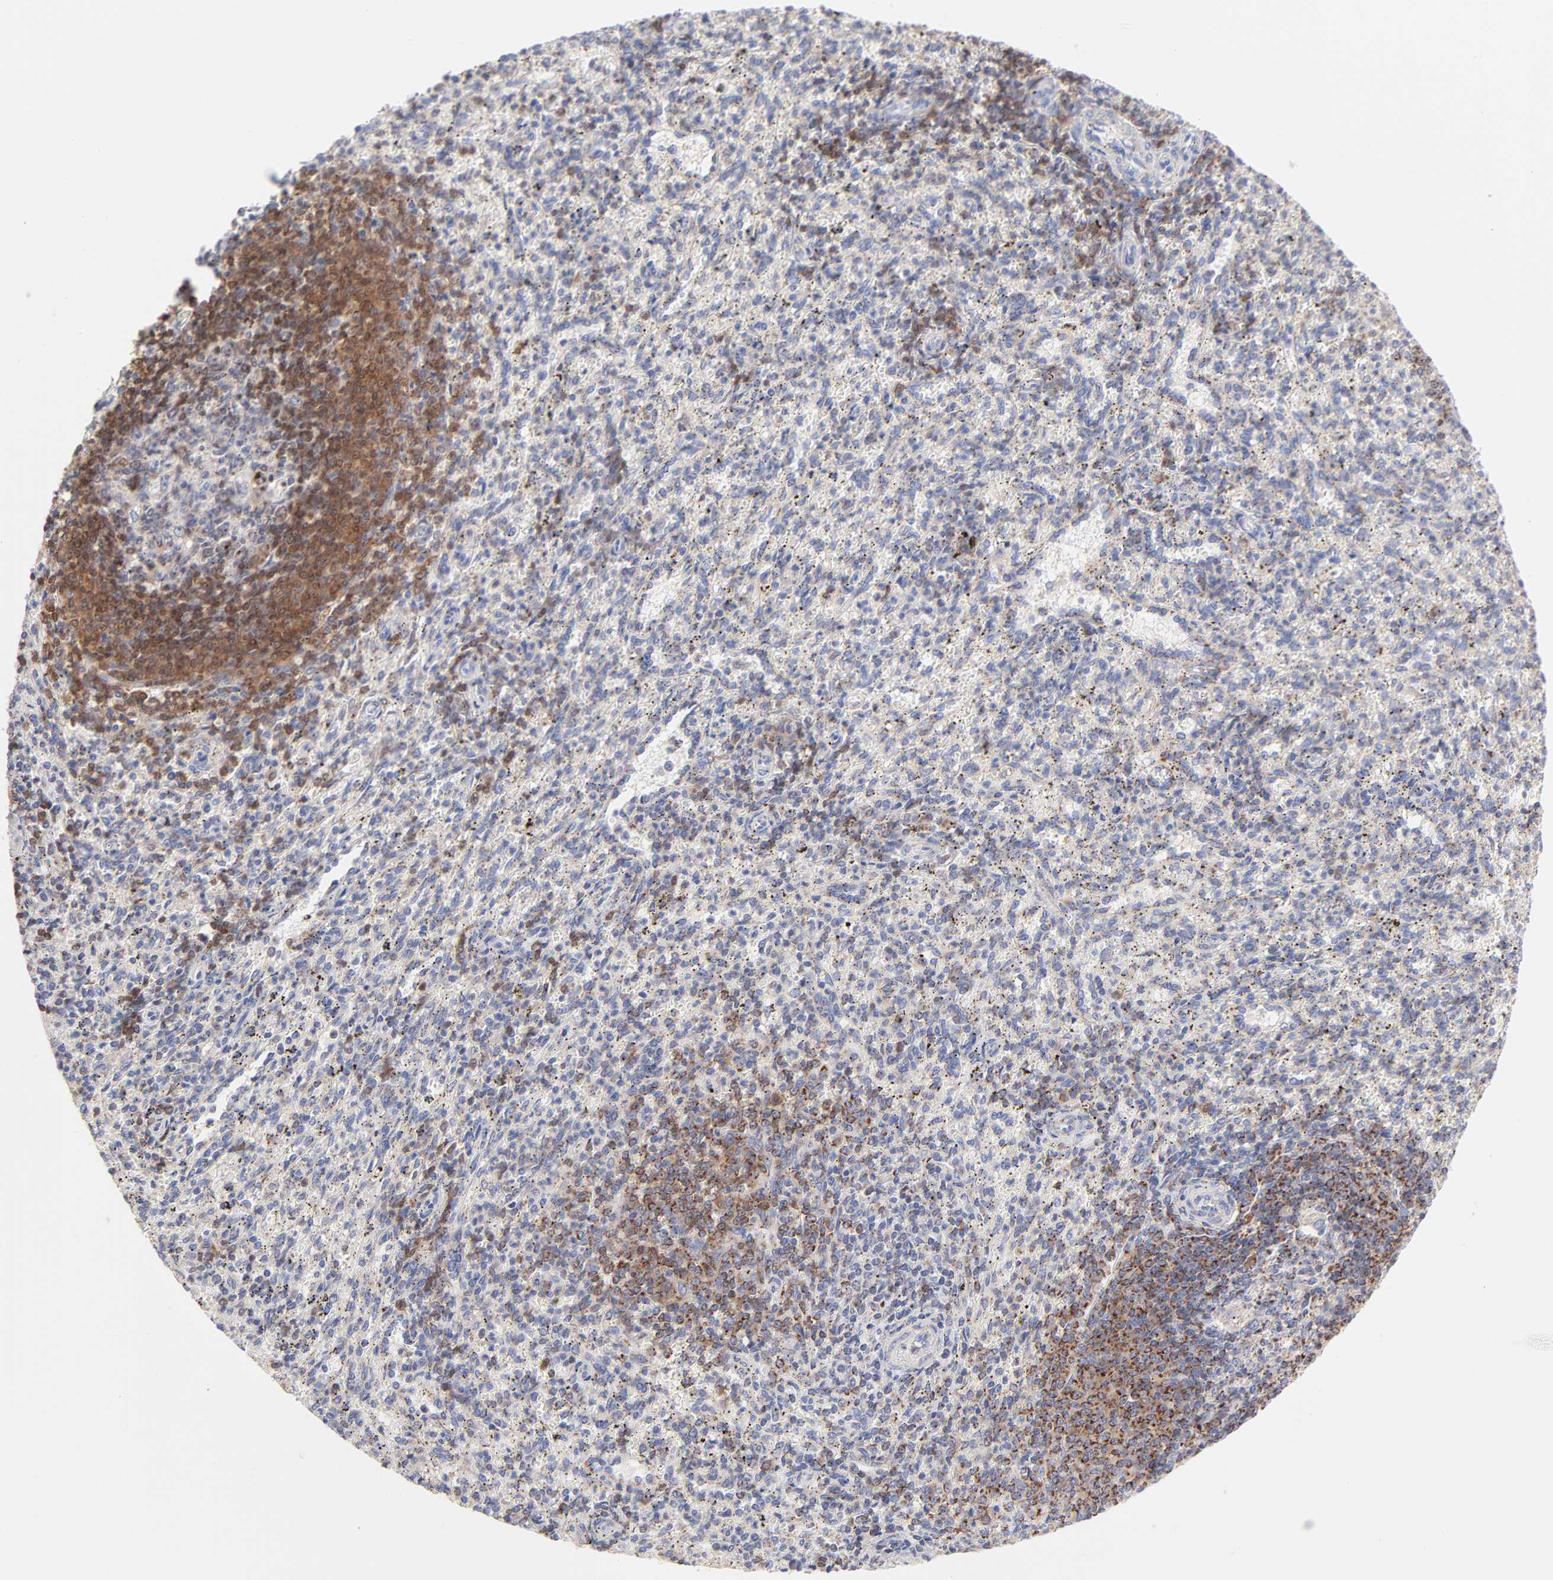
{"staining": {"intensity": "weak", "quantity": "<25%", "location": "cytoplasmic/membranous"}, "tissue": "spleen", "cell_type": "Cells in red pulp", "image_type": "normal", "snomed": [{"axis": "morphology", "description": "Normal tissue, NOS"}, {"axis": "topography", "description": "Spleen"}], "caption": "Protein analysis of normal spleen reveals no significant expression in cells in red pulp.", "gene": "TIMM8A", "patient": {"sex": "female", "age": 10}}